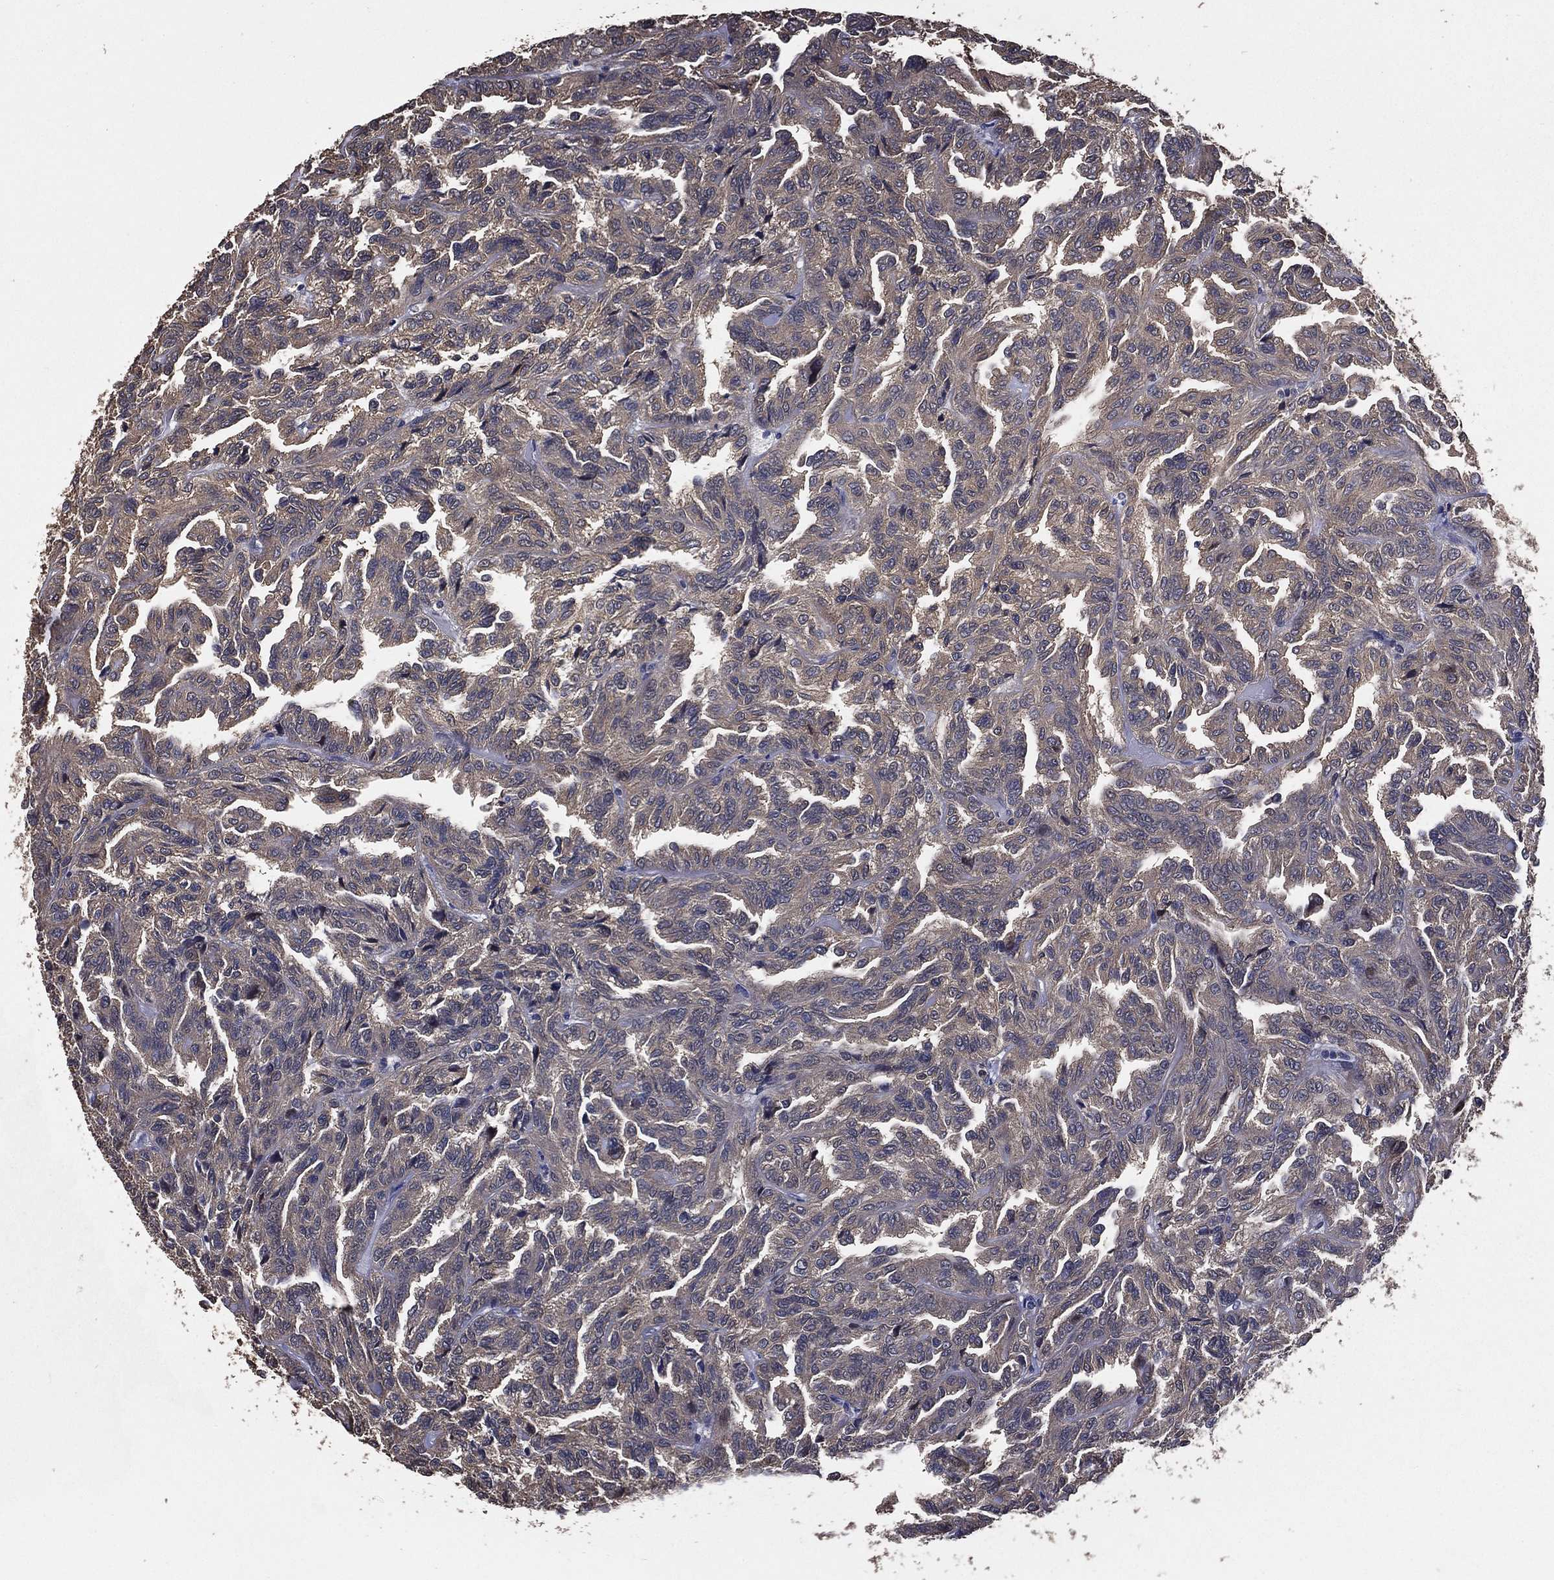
{"staining": {"intensity": "negative", "quantity": "none", "location": "none"}, "tissue": "renal cancer", "cell_type": "Tumor cells", "image_type": "cancer", "snomed": [{"axis": "morphology", "description": "Adenocarcinoma, NOS"}, {"axis": "topography", "description": "Kidney"}], "caption": "High magnification brightfield microscopy of renal cancer (adenocarcinoma) stained with DAB (brown) and counterstained with hematoxylin (blue): tumor cells show no significant staining.", "gene": "PCNT", "patient": {"sex": "male", "age": 79}}